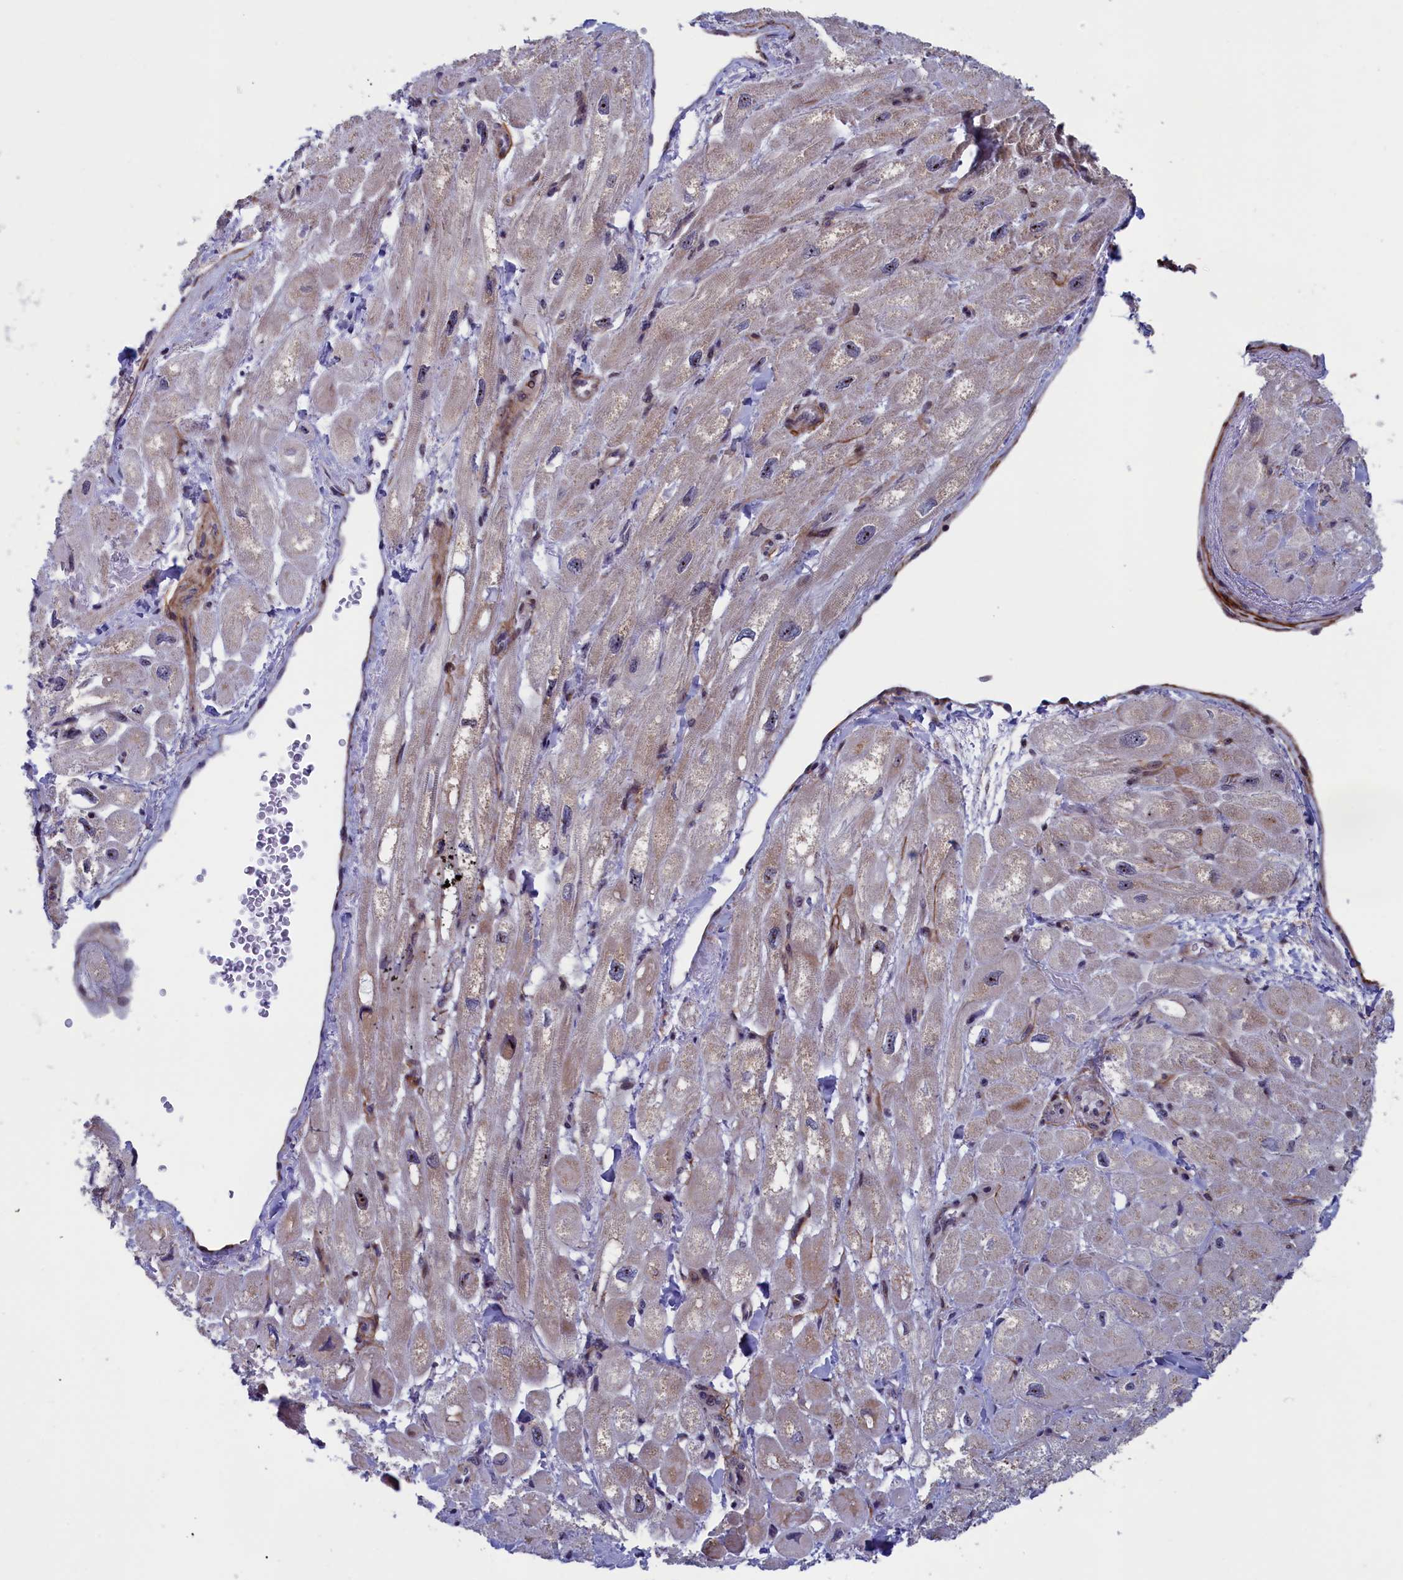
{"staining": {"intensity": "moderate", "quantity": "<25%", "location": "cytoplasmic/membranous"}, "tissue": "heart muscle", "cell_type": "Cardiomyocytes", "image_type": "normal", "snomed": [{"axis": "morphology", "description": "Normal tissue, NOS"}, {"axis": "topography", "description": "Heart"}], "caption": "DAB immunohistochemical staining of benign human heart muscle reveals moderate cytoplasmic/membranous protein staining in approximately <25% of cardiomyocytes.", "gene": "PPAN", "patient": {"sex": "male", "age": 65}}